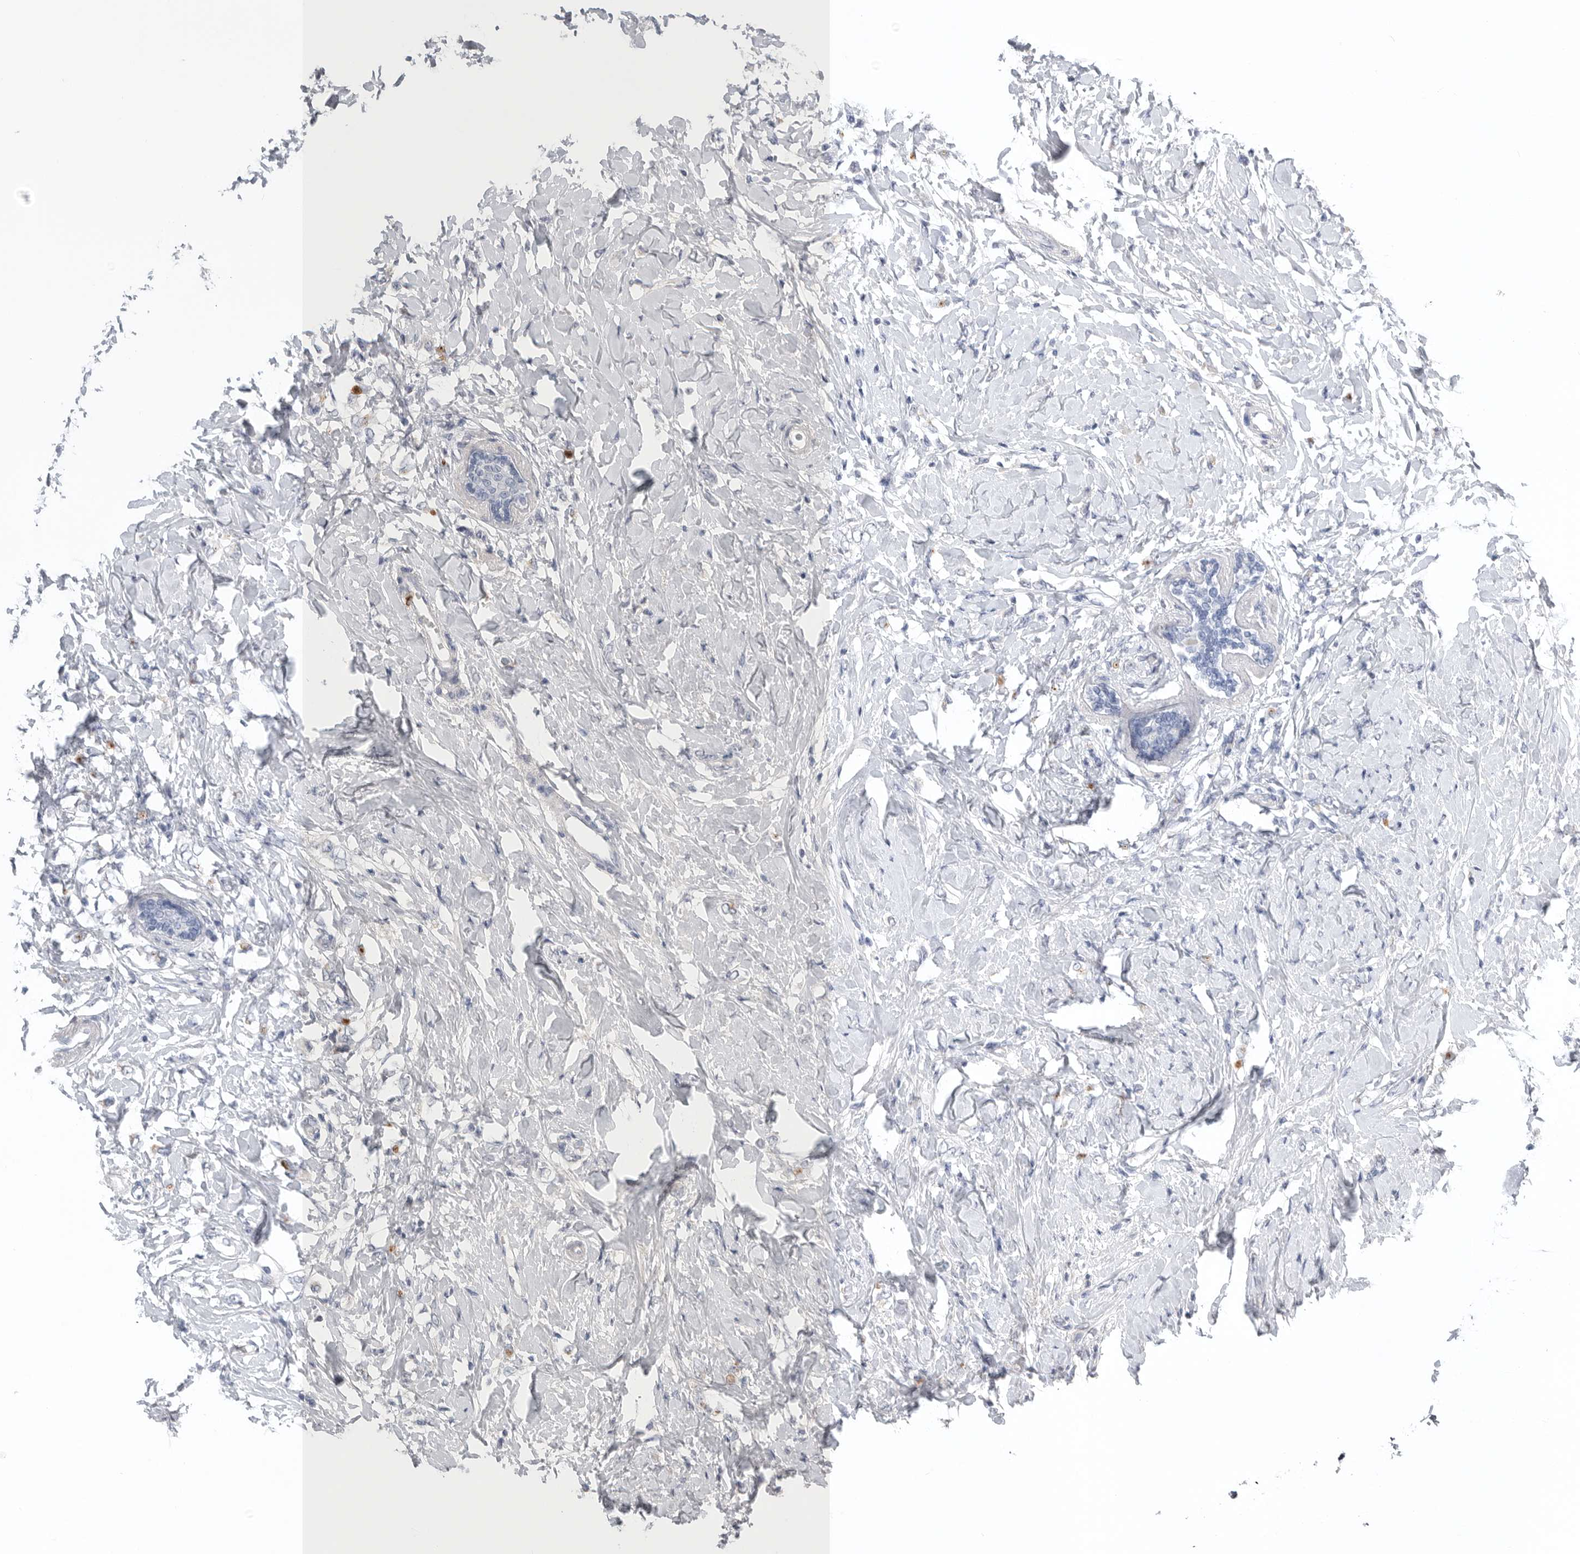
{"staining": {"intensity": "negative", "quantity": "none", "location": "none"}, "tissue": "breast cancer", "cell_type": "Tumor cells", "image_type": "cancer", "snomed": [{"axis": "morphology", "description": "Normal tissue, NOS"}, {"axis": "morphology", "description": "Lobular carcinoma"}, {"axis": "topography", "description": "Breast"}], "caption": "This is an IHC histopathology image of breast cancer (lobular carcinoma). There is no expression in tumor cells.", "gene": "TIMP1", "patient": {"sex": "female", "age": 47}}